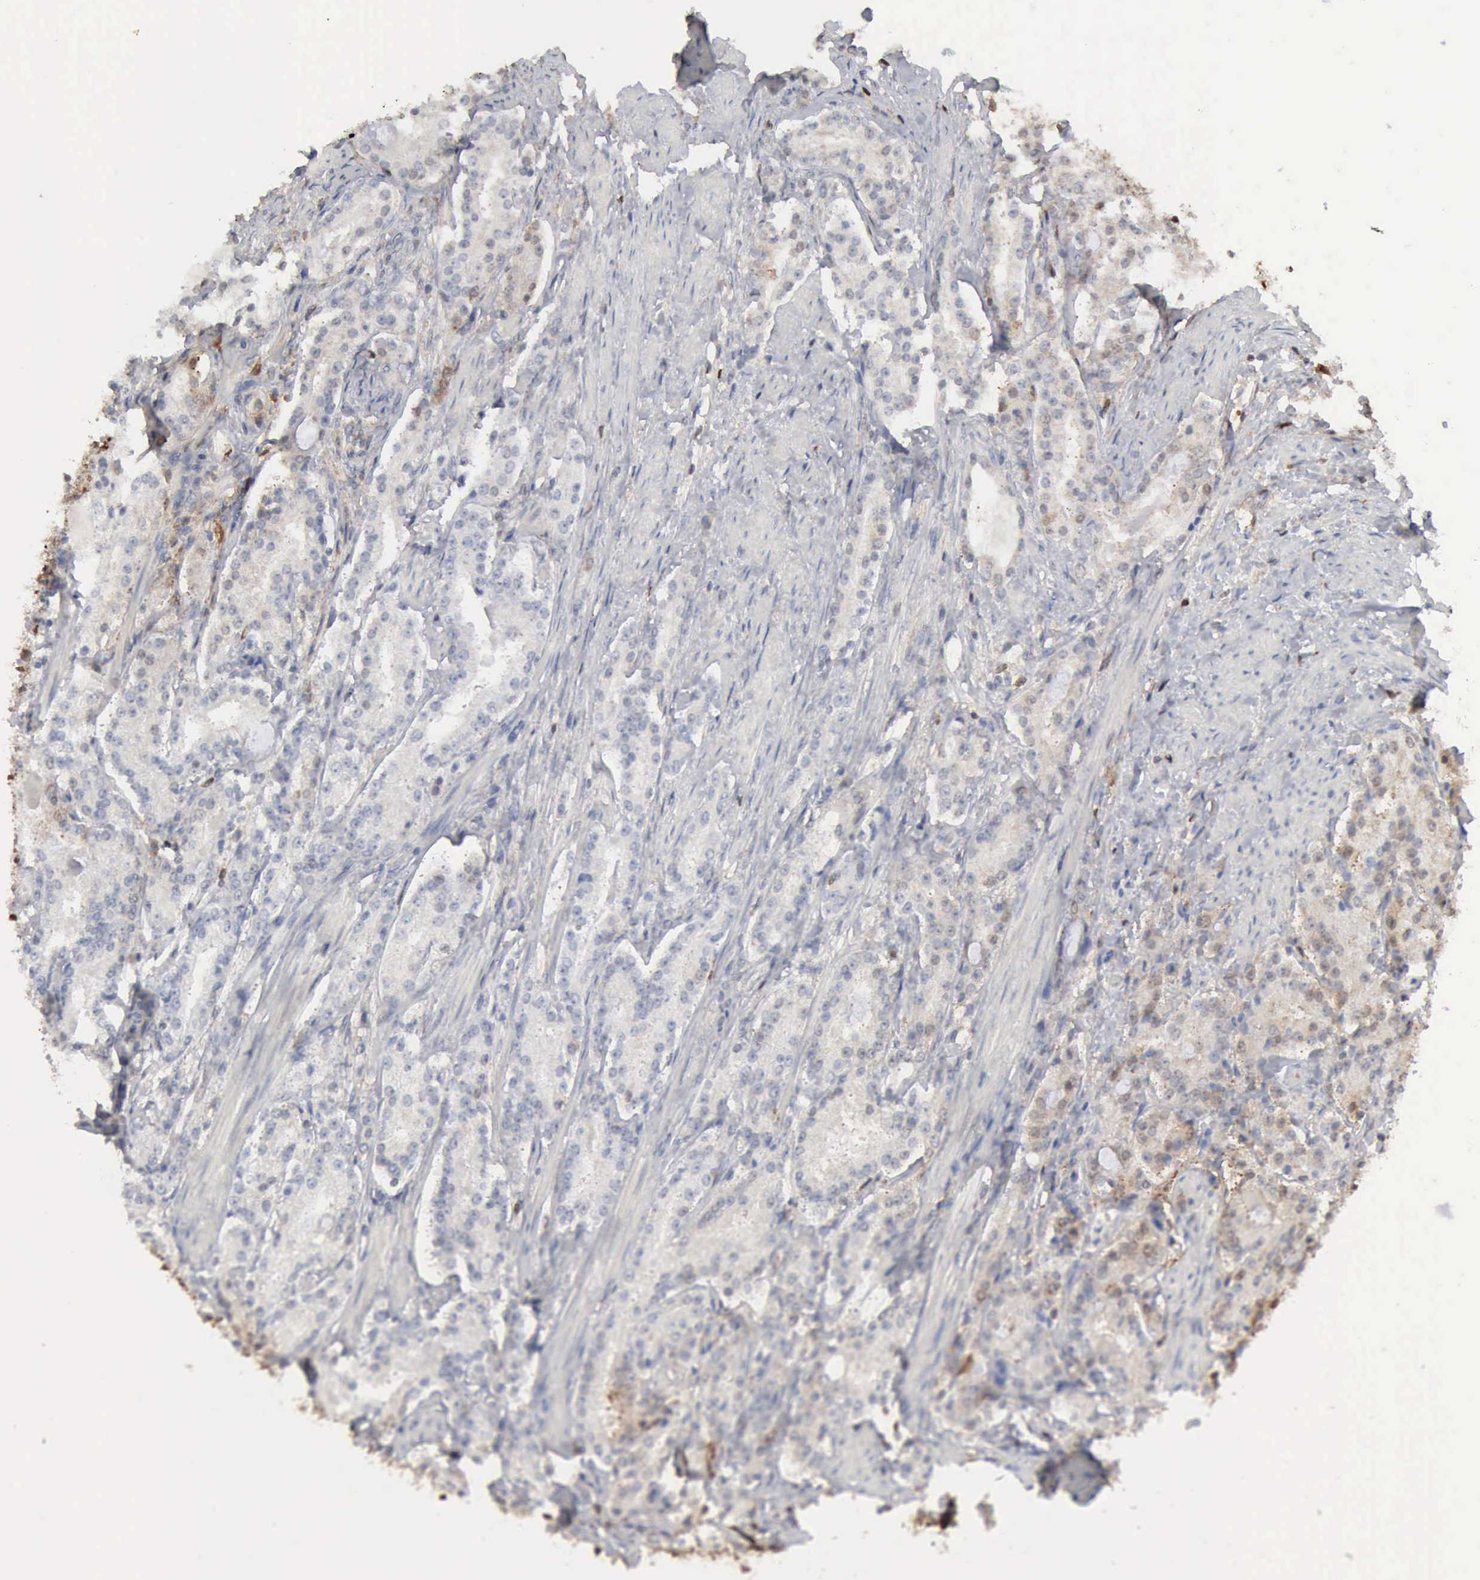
{"staining": {"intensity": "negative", "quantity": "none", "location": "none"}, "tissue": "prostate cancer", "cell_type": "Tumor cells", "image_type": "cancer", "snomed": [{"axis": "morphology", "description": "Adenocarcinoma, Medium grade"}, {"axis": "topography", "description": "Prostate"}], "caption": "IHC histopathology image of neoplastic tissue: adenocarcinoma (medium-grade) (prostate) stained with DAB (3,3'-diaminobenzidine) shows no significant protein staining in tumor cells.", "gene": "STAT1", "patient": {"sex": "male", "age": 72}}